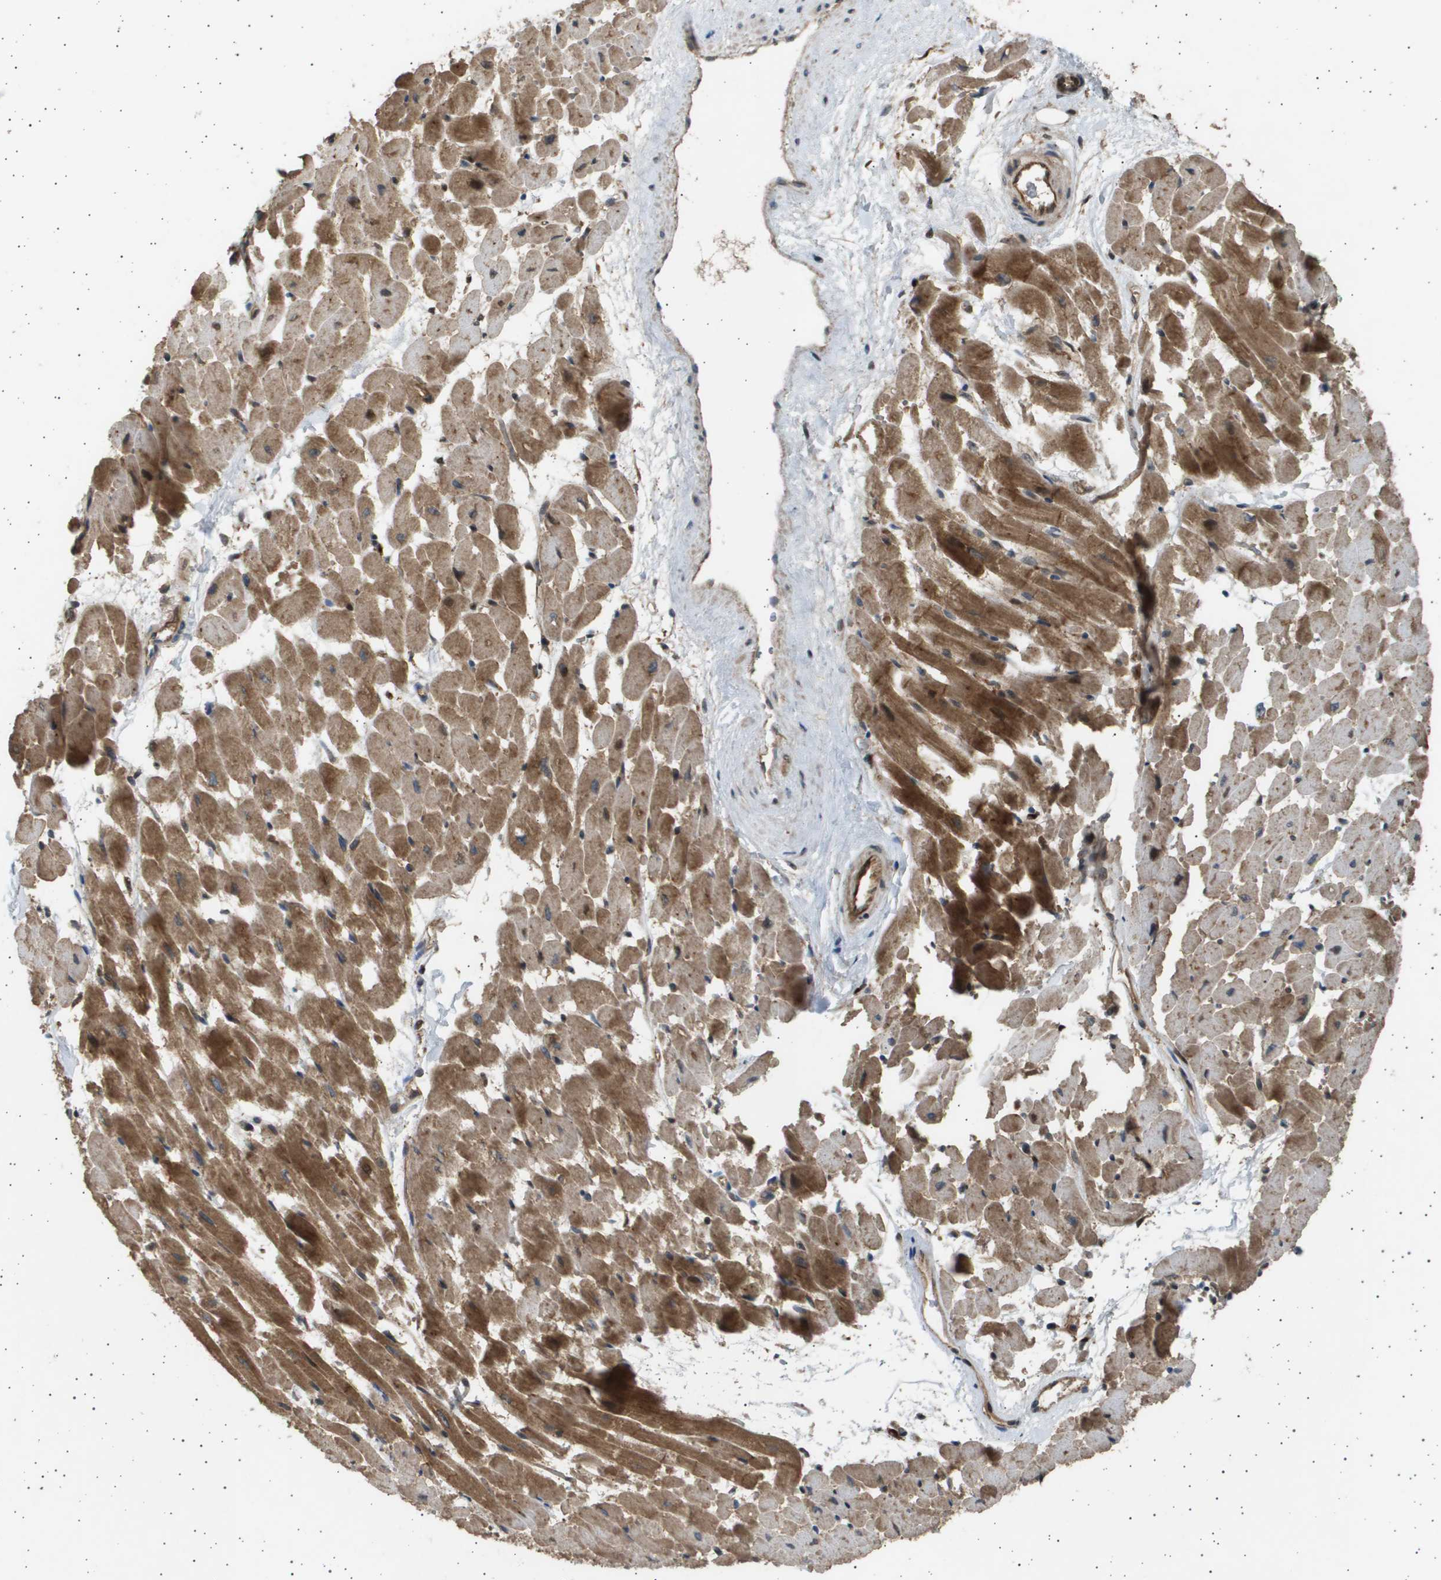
{"staining": {"intensity": "moderate", "quantity": ">75%", "location": "cytoplasmic/membranous"}, "tissue": "heart muscle", "cell_type": "Cardiomyocytes", "image_type": "normal", "snomed": [{"axis": "morphology", "description": "Normal tissue, NOS"}, {"axis": "topography", "description": "Heart"}], "caption": "A micrograph of heart muscle stained for a protein exhibits moderate cytoplasmic/membranous brown staining in cardiomyocytes. (Stains: DAB in brown, nuclei in blue, Microscopy: brightfield microscopy at high magnification).", "gene": "TNRC6A", "patient": {"sex": "male", "age": 45}}